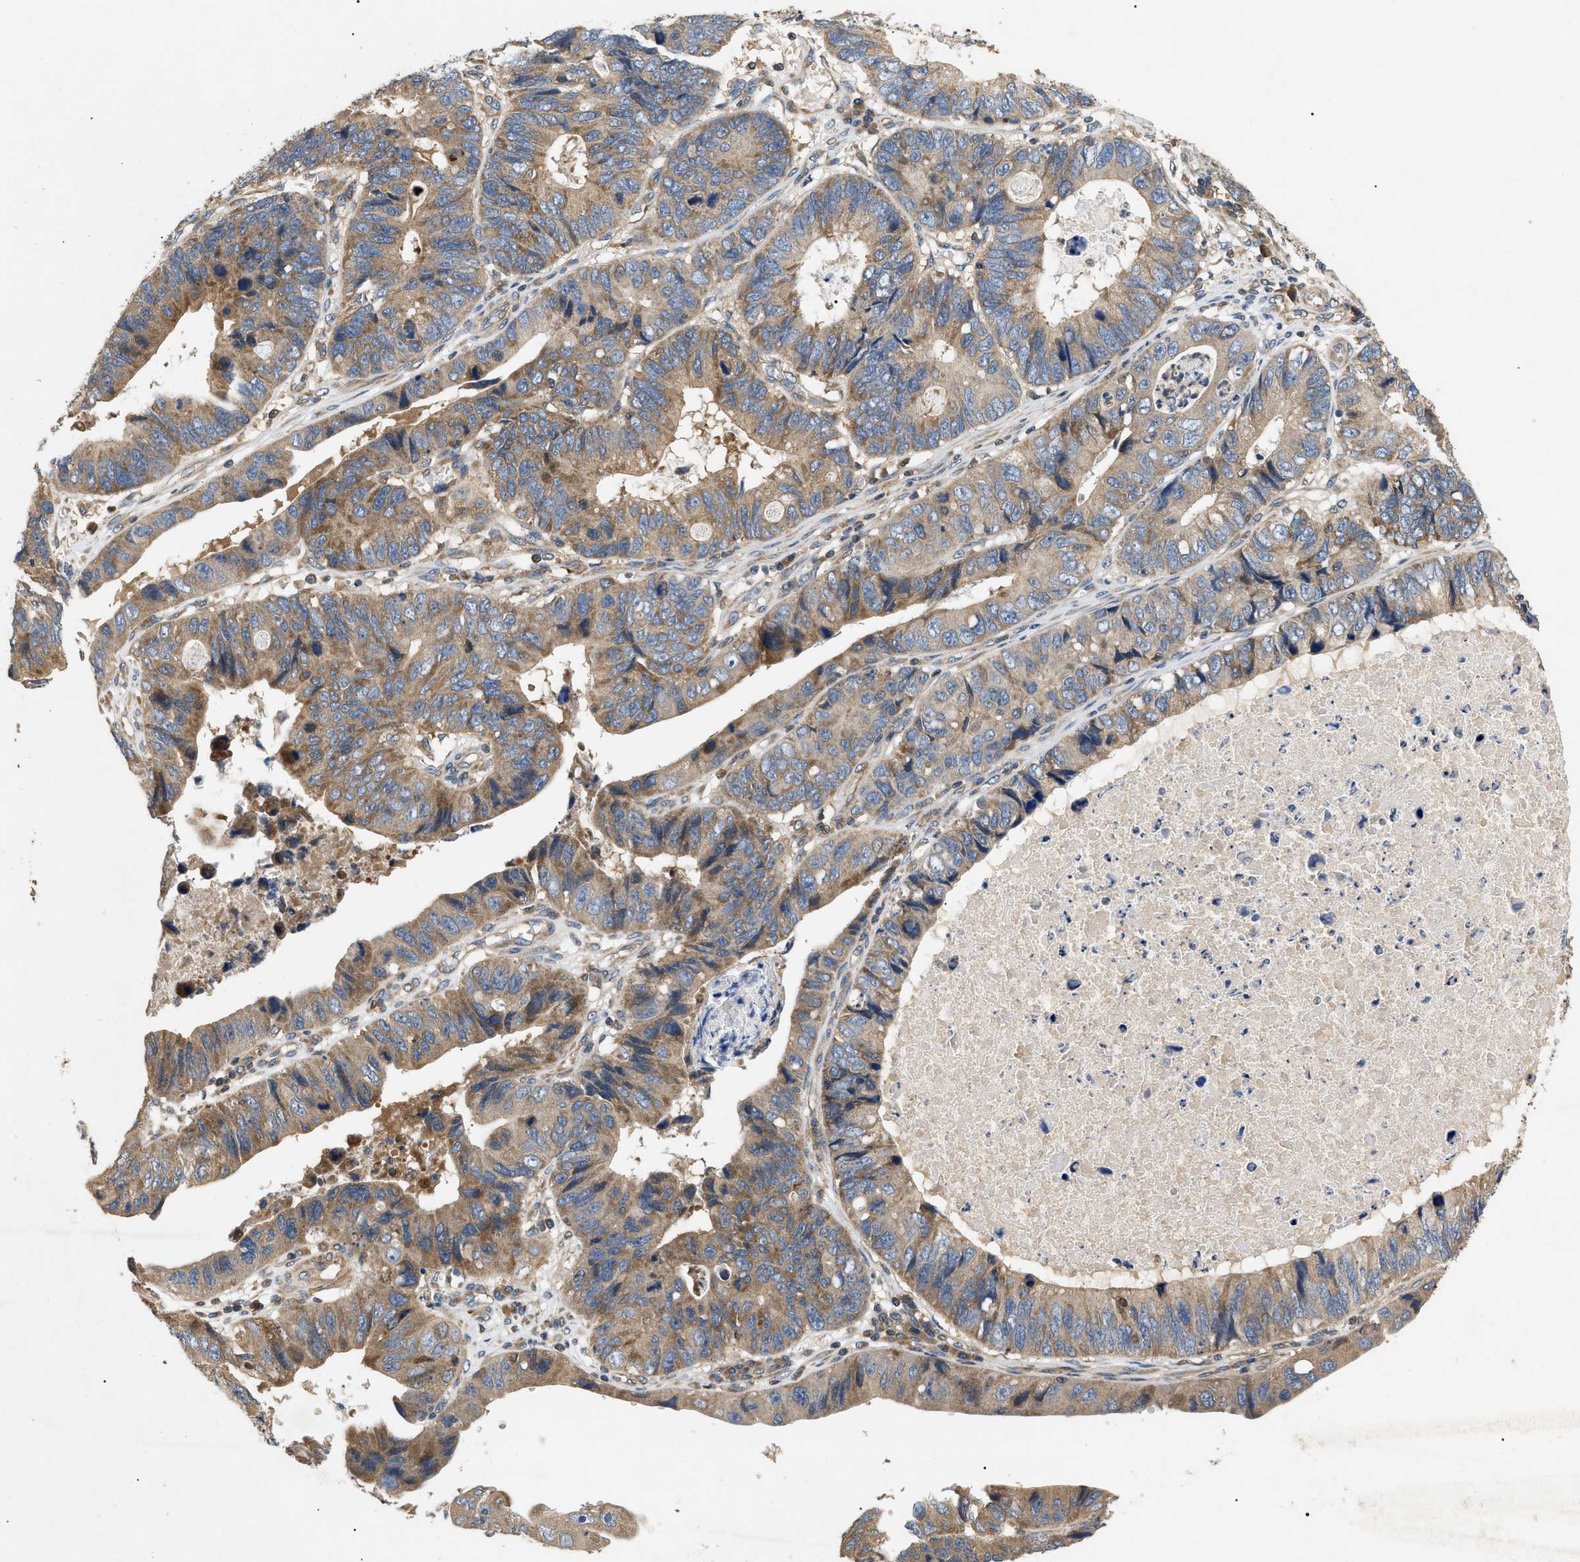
{"staining": {"intensity": "moderate", "quantity": ">75%", "location": "cytoplasmic/membranous"}, "tissue": "stomach cancer", "cell_type": "Tumor cells", "image_type": "cancer", "snomed": [{"axis": "morphology", "description": "Adenocarcinoma, NOS"}, {"axis": "topography", "description": "Stomach"}], "caption": "Immunohistochemical staining of stomach cancer (adenocarcinoma) reveals medium levels of moderate cytoplasmic/membranous positivity in approximately >75% of tumor cells.", "gene": "PPM1B", "patient": {"sex": "male", "age": 59}}